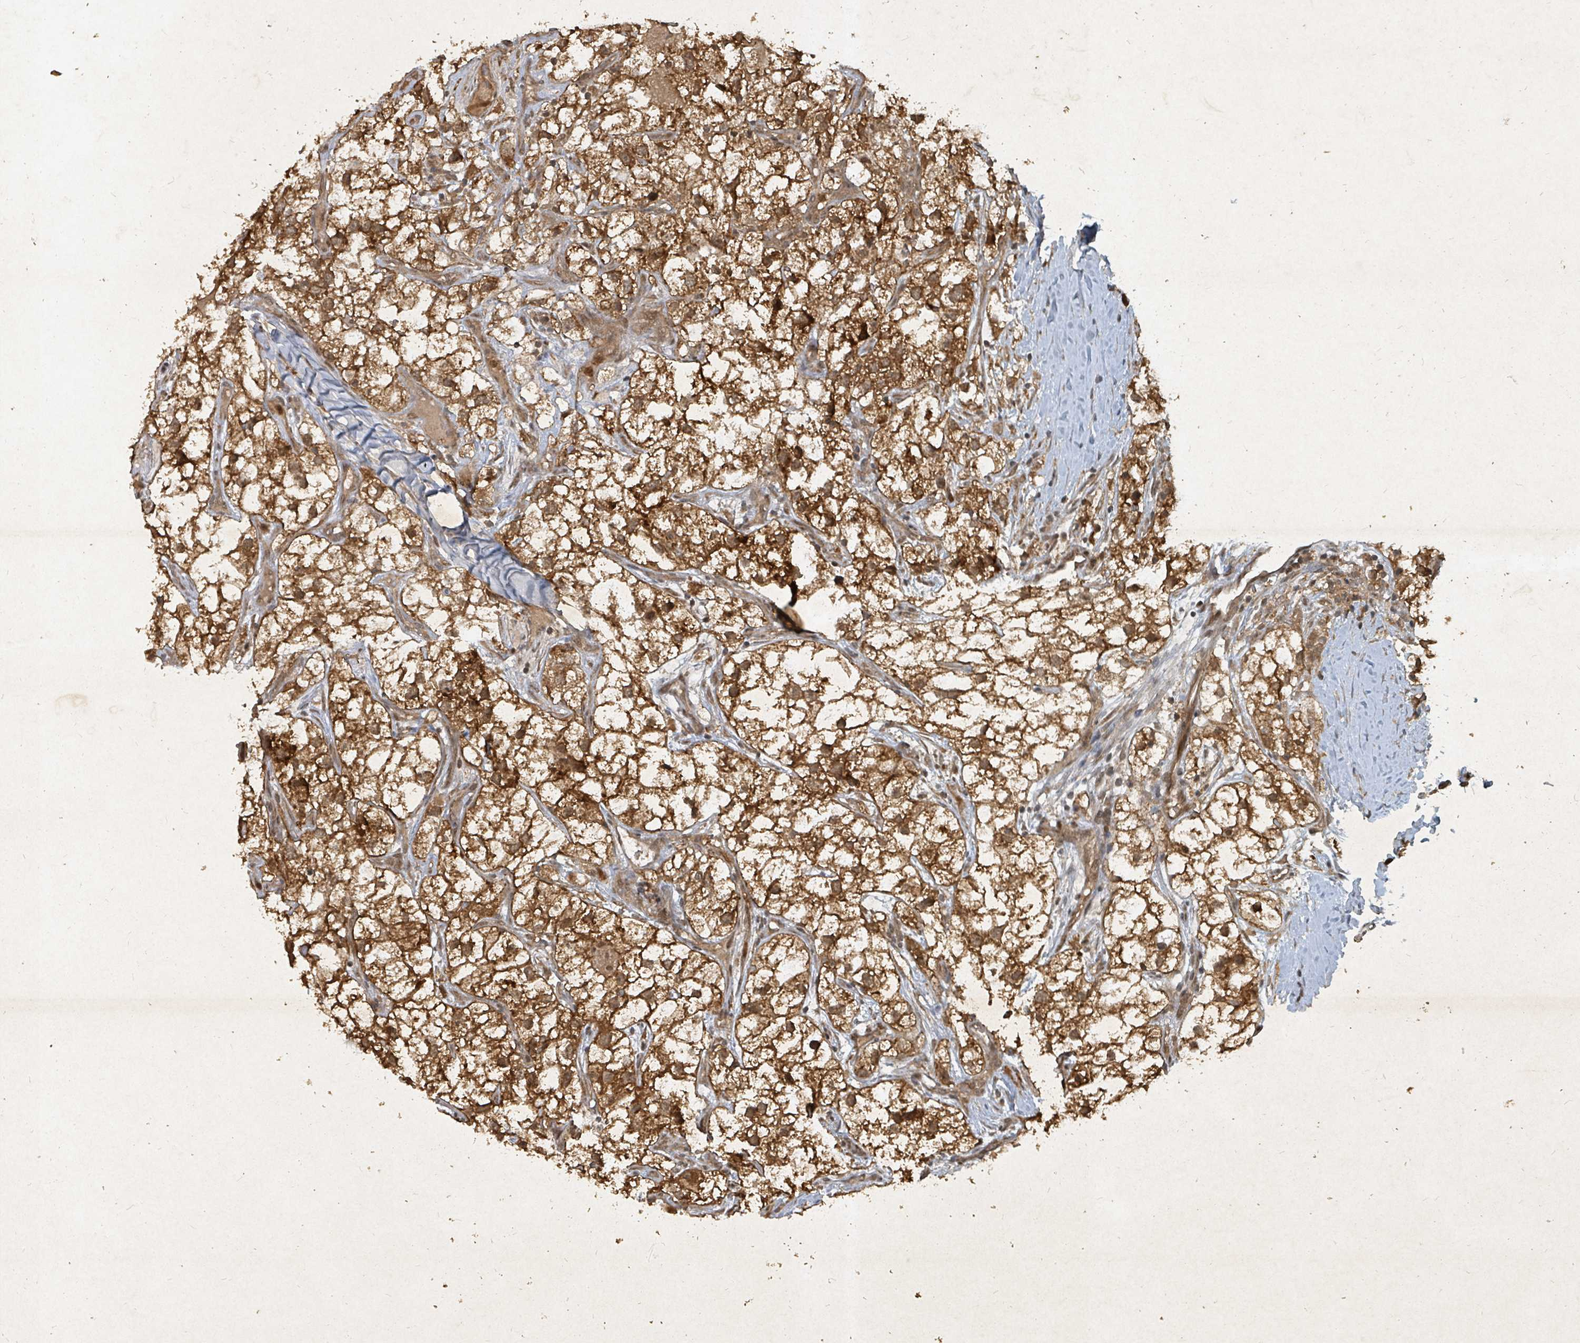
{"staining": {"intensity": "strong", "quantity": ">75%", "location": "cytoplasmic/membranous,nuclear"}, "tissue": "renal cancer", "cell_type": "Tumor cells", "image_type": "cancer", "snomed": [{"axis": "morphology", "description": "Adenocarcinoma, NOS"}, {"axis": "topography", "description": "Kidney"}], "caption": "Strong cytoplasmic/membranous and nuclear expression is present in approximately >75% of tumor cells in renal cancer.", "gene": "KDM4E", "patient": {"sex": "male", "age": 59}}